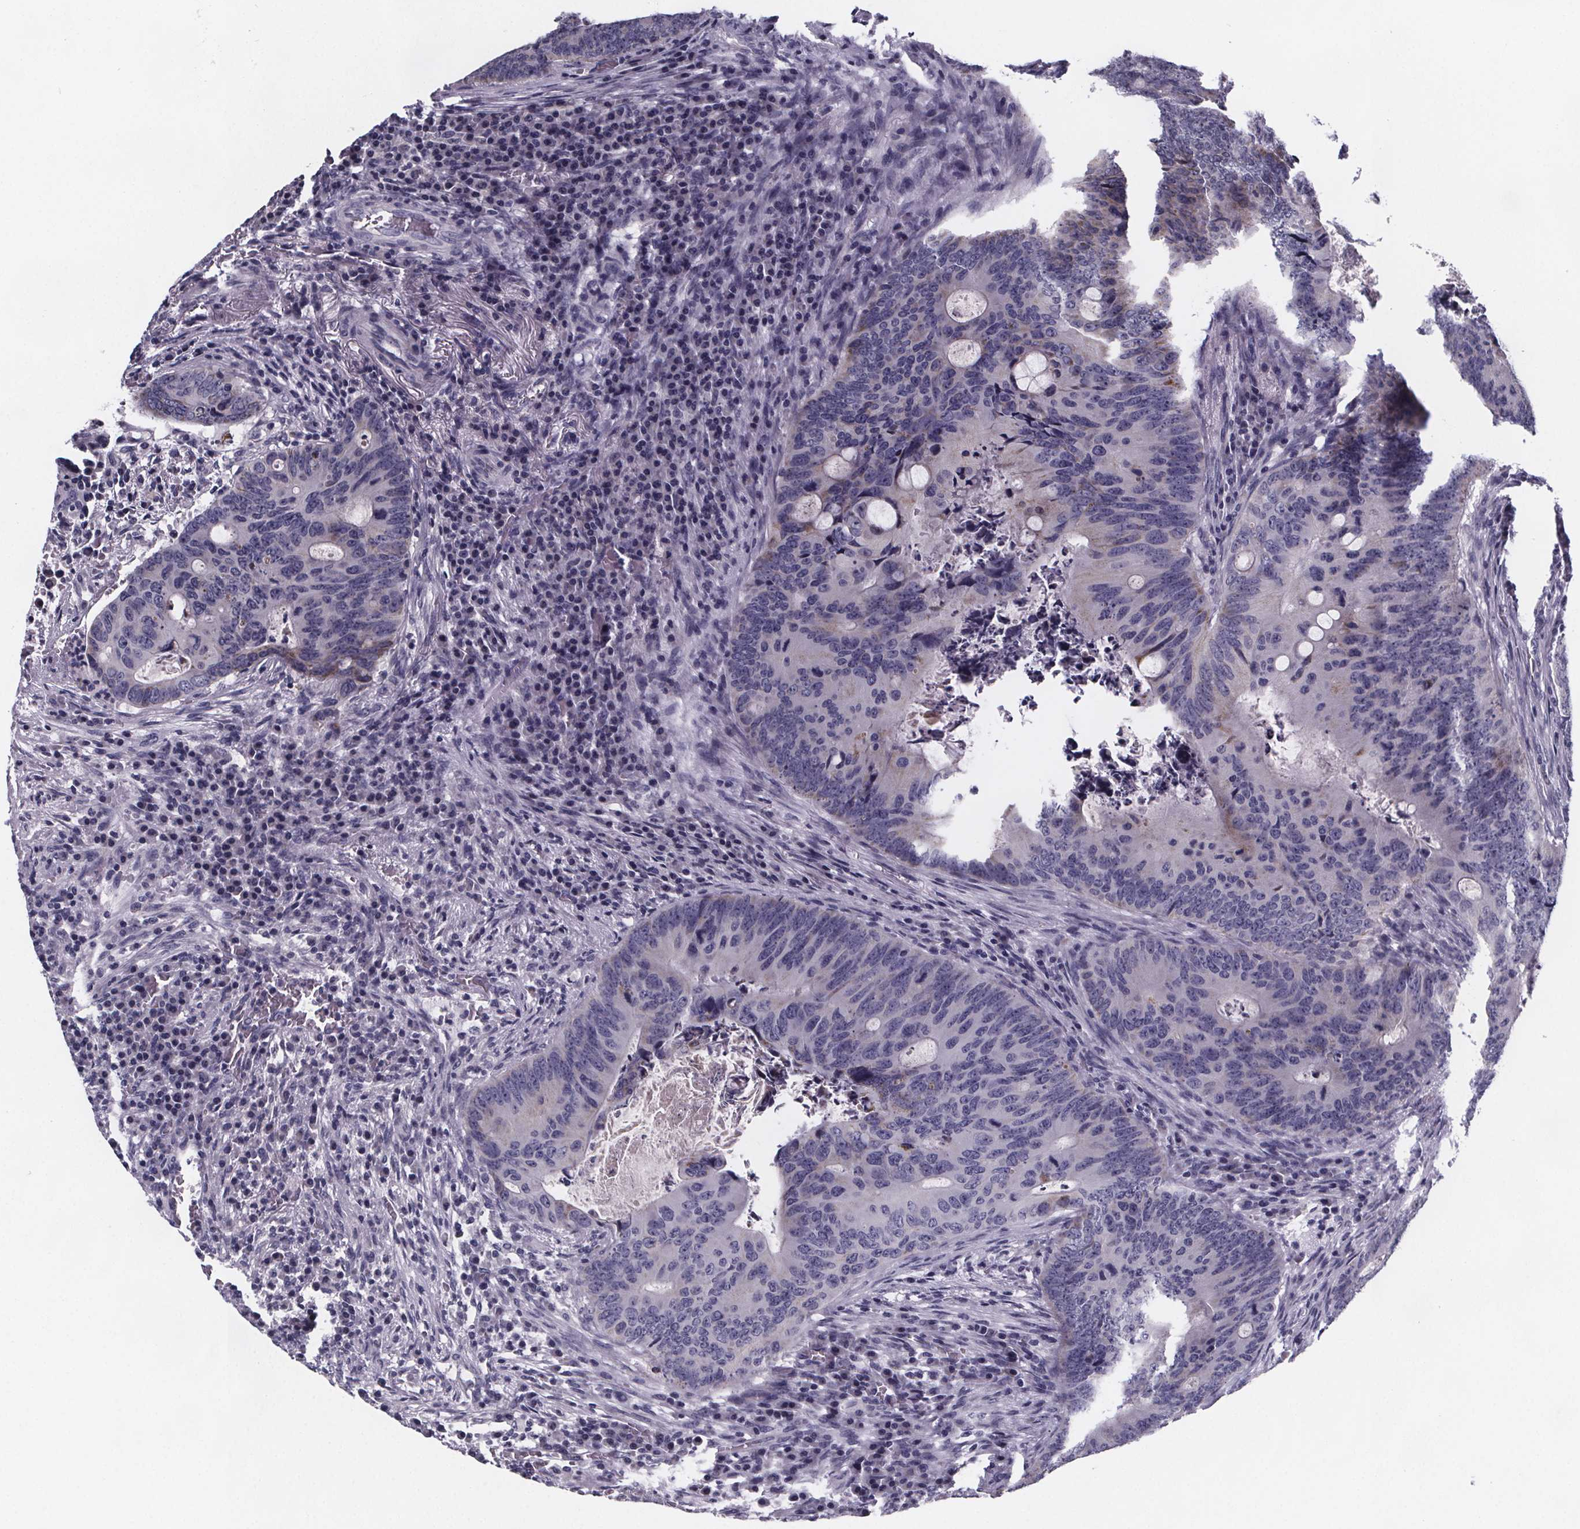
{"staining": {"intensity": "negative", "quantity": "none", "location": "none"}, "tissue": "colorectal cancer", "cell_type": "Tumor cells", "image_type": "cancer", "snomed": [{"axis": "morphology", "description": "Adenocarcinoma, NOS"}, {"axis": "topography", "description": "Colon"}], "caption": "There is no significant staining in tumor cells of adenocarcinoma (colorectal). (DAB (3,3'-diaminobenzidine) IHC with hematoxylin counter stain).", "gene": "PAH", "patient": {"sex": "female", "age": 74}}